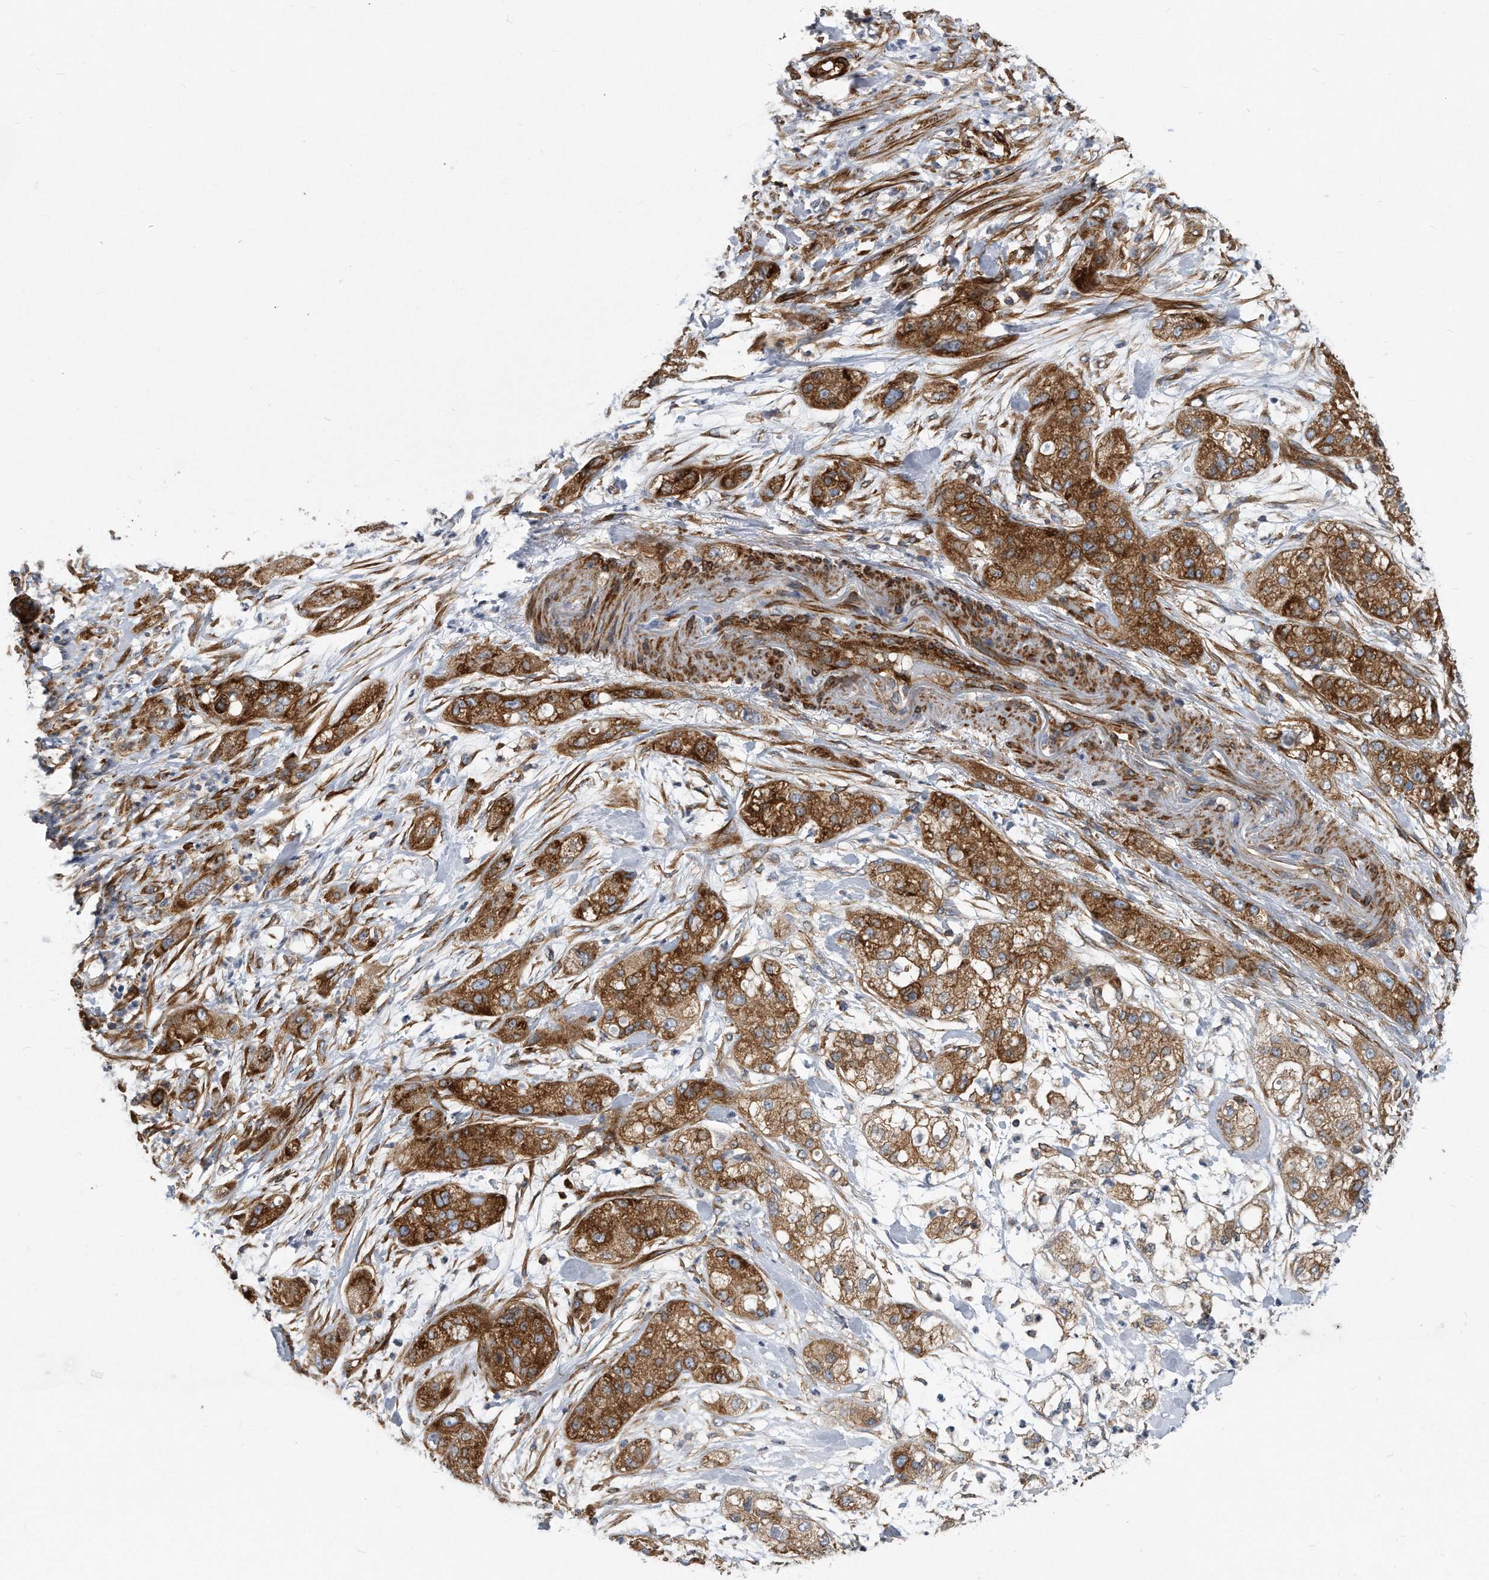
{"staining": {"intensity": "strong", "quantity": ">75%", "location": "cytoplasmic/membranous"}, "tissue": "pancreatic cancer", "cell_type": "Tumor cells", "image_type": "cancer", "snomed": [{"axis": "morphology", "description": "Adenocarcinoma, NOS"}, {"axis": "topography", "description": "Pancreas"}], "caption": "IHC image of human pancreatic cancer stained for a protein (brown), which reveals high levels of strong cytoplasmic/membranous staining in about >75% of tumor cells.", "gene": "EIF2B4", "patient": {"sex": "female", "age": 78}}